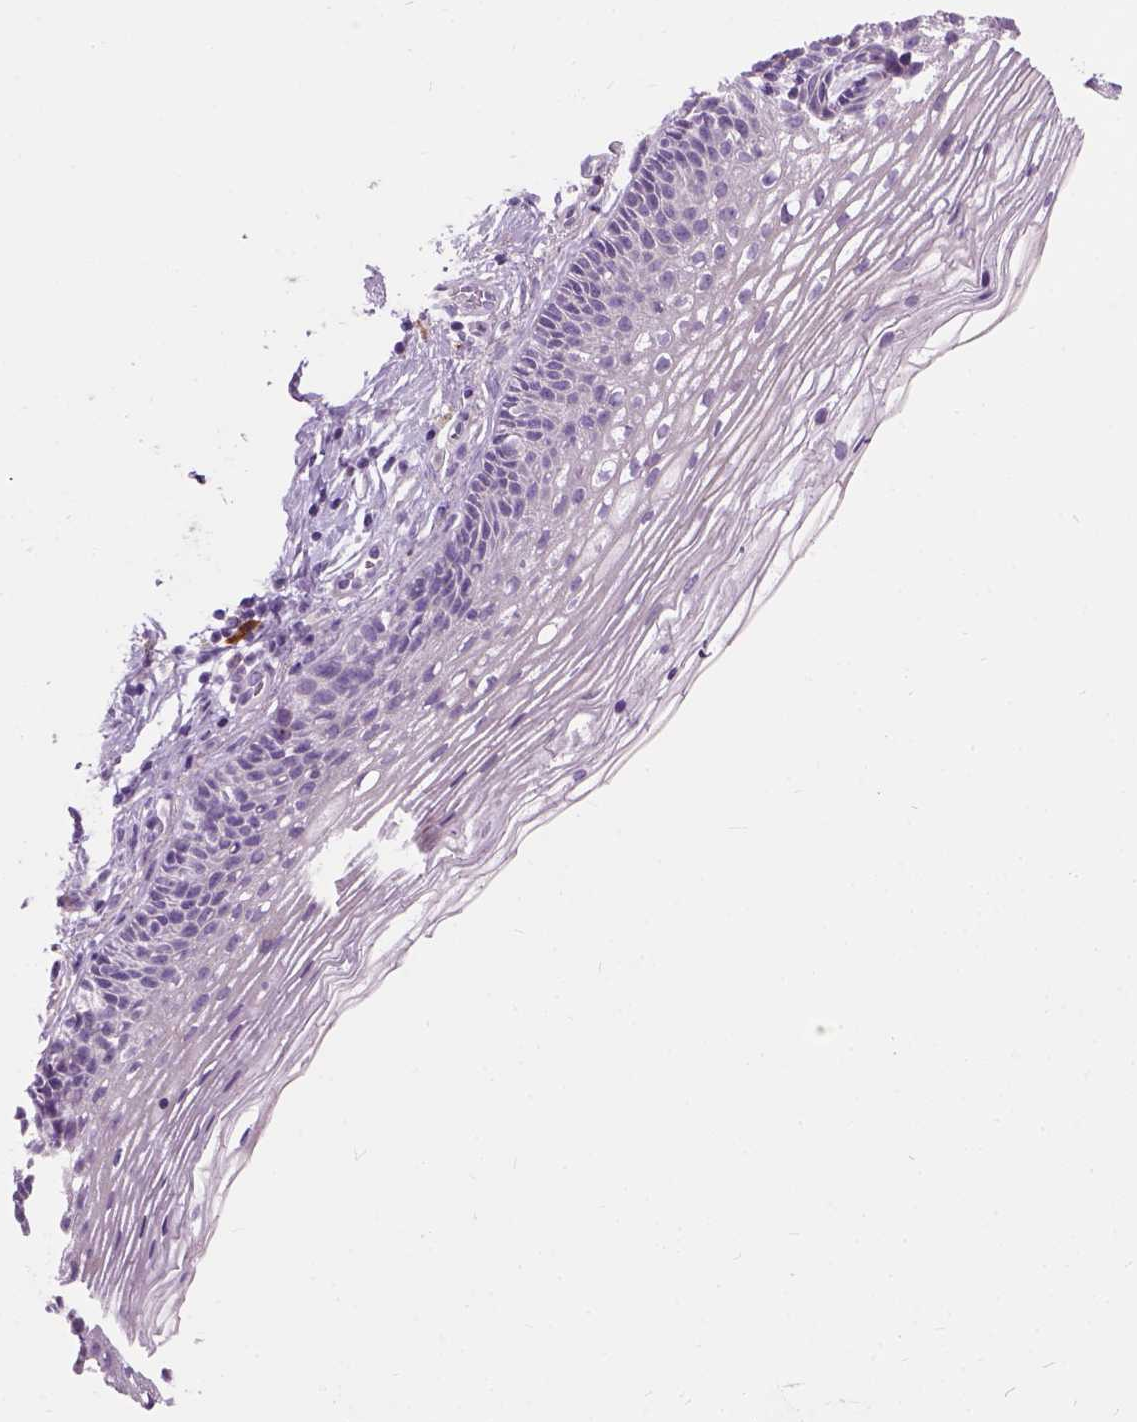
{"staining": {"intensity": "negative", "quantity": "none", "location": "none"}, "tissue": "cervix", "cell_type": "Glandular cells", "image_type": "normal", "snomed": [{"axis": "morphology", "description": "Normal tissue, NOS"}, {"axis": "topography", "description": "Cervix"}], "caption": "Immunohistochemical staining of unremarkable cervix shows no significant staining in glandular cells. Brightfield microscopy of IHC stained with DAB (brown) and hematoxylin (blue), captured at high magnification.", "gene": "TRIM72", "patient": {"sex": "female", "age": 34}}